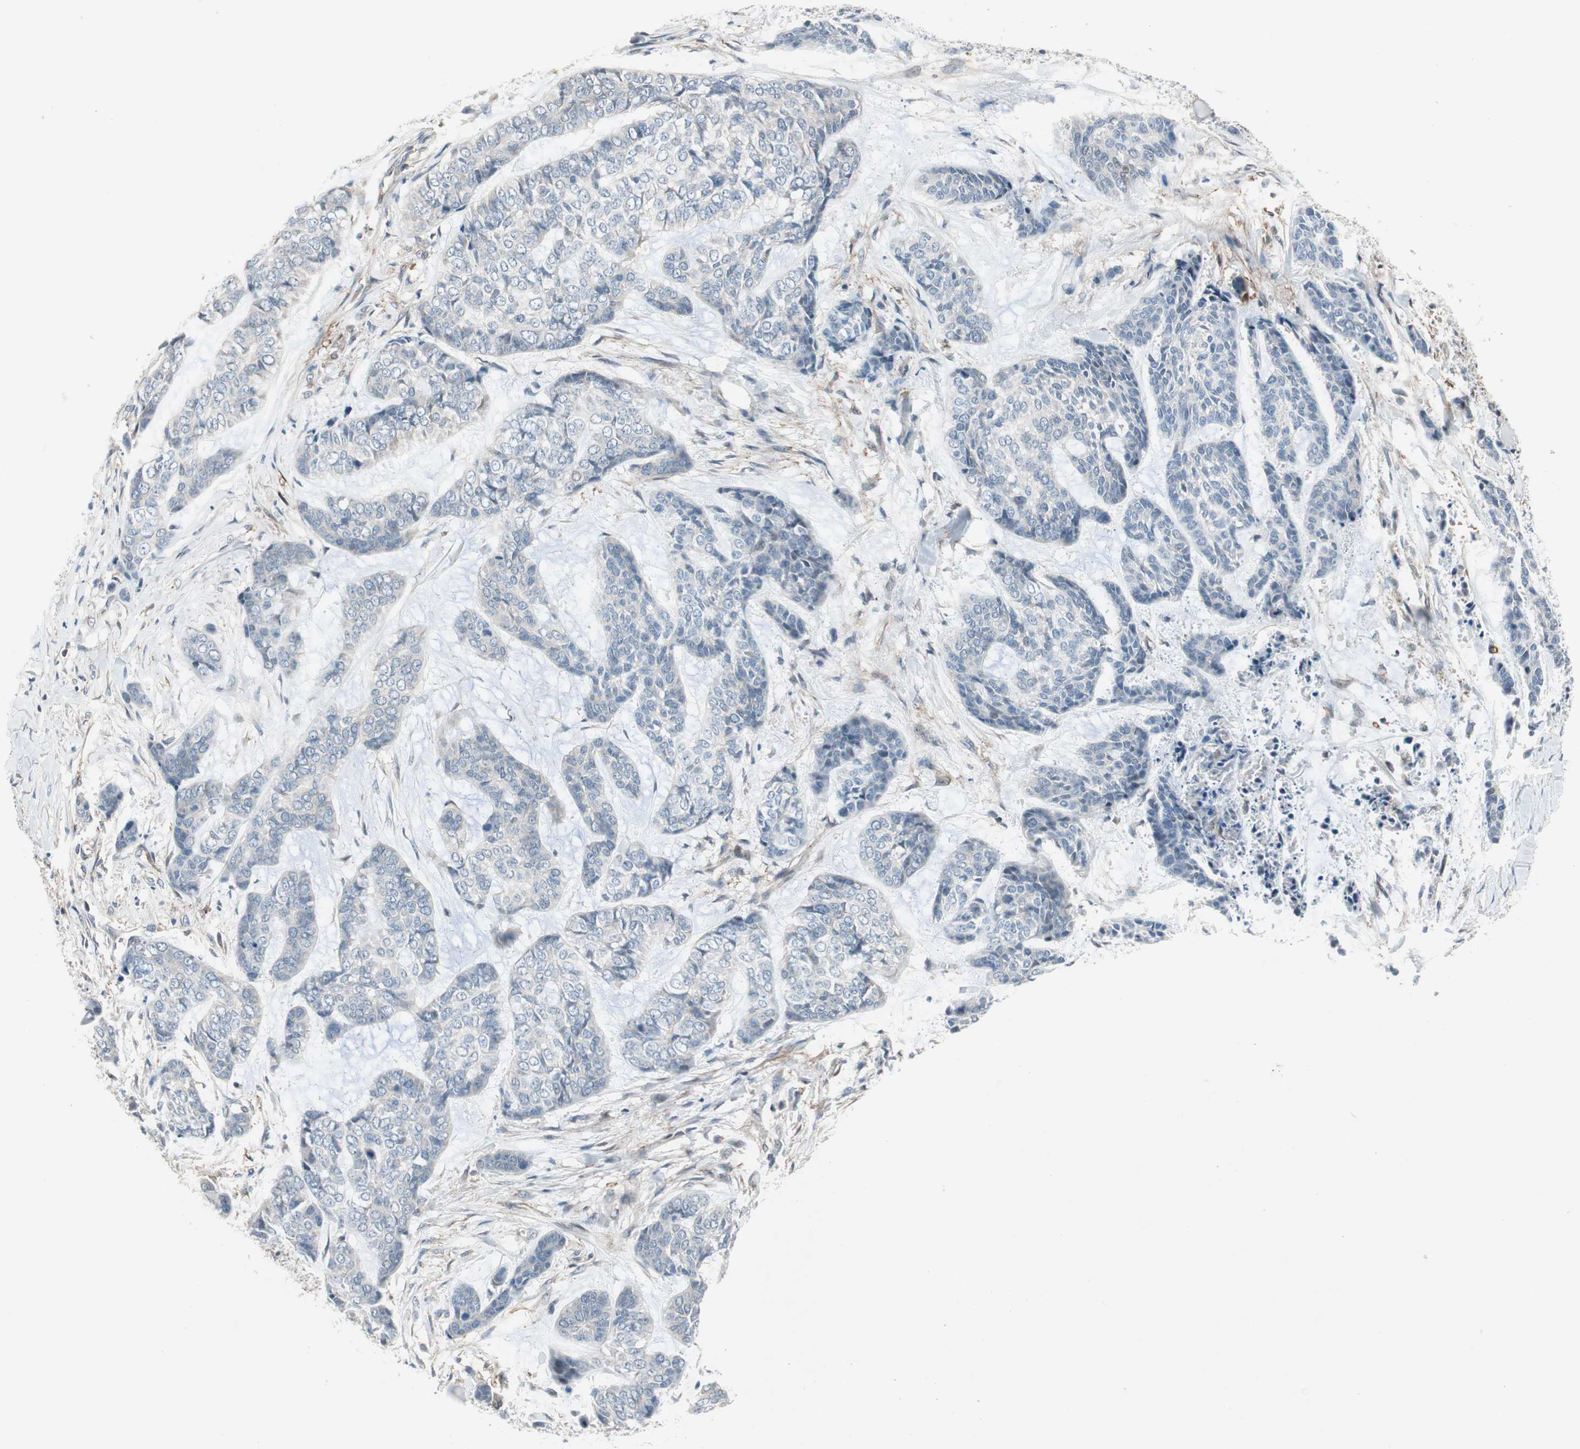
{"staining": {"intensity": "negative", "quantity": "none", "location": "none"}, "tissue": "skin cancer", "cell_type": "Tumor cells", "image_type": "cancer", "snomed": [{"axis": "morphology", "description": "Basal cell carcinoma"}, {"axis": "topography", "description": "Skin"}], "caption": "Human skin basal cell carcinoma stained for a protein using IHC exhibits no staining in tumor cells.", "gene": "GRHL1", "patient": {"sex": "female", "age": 64}}